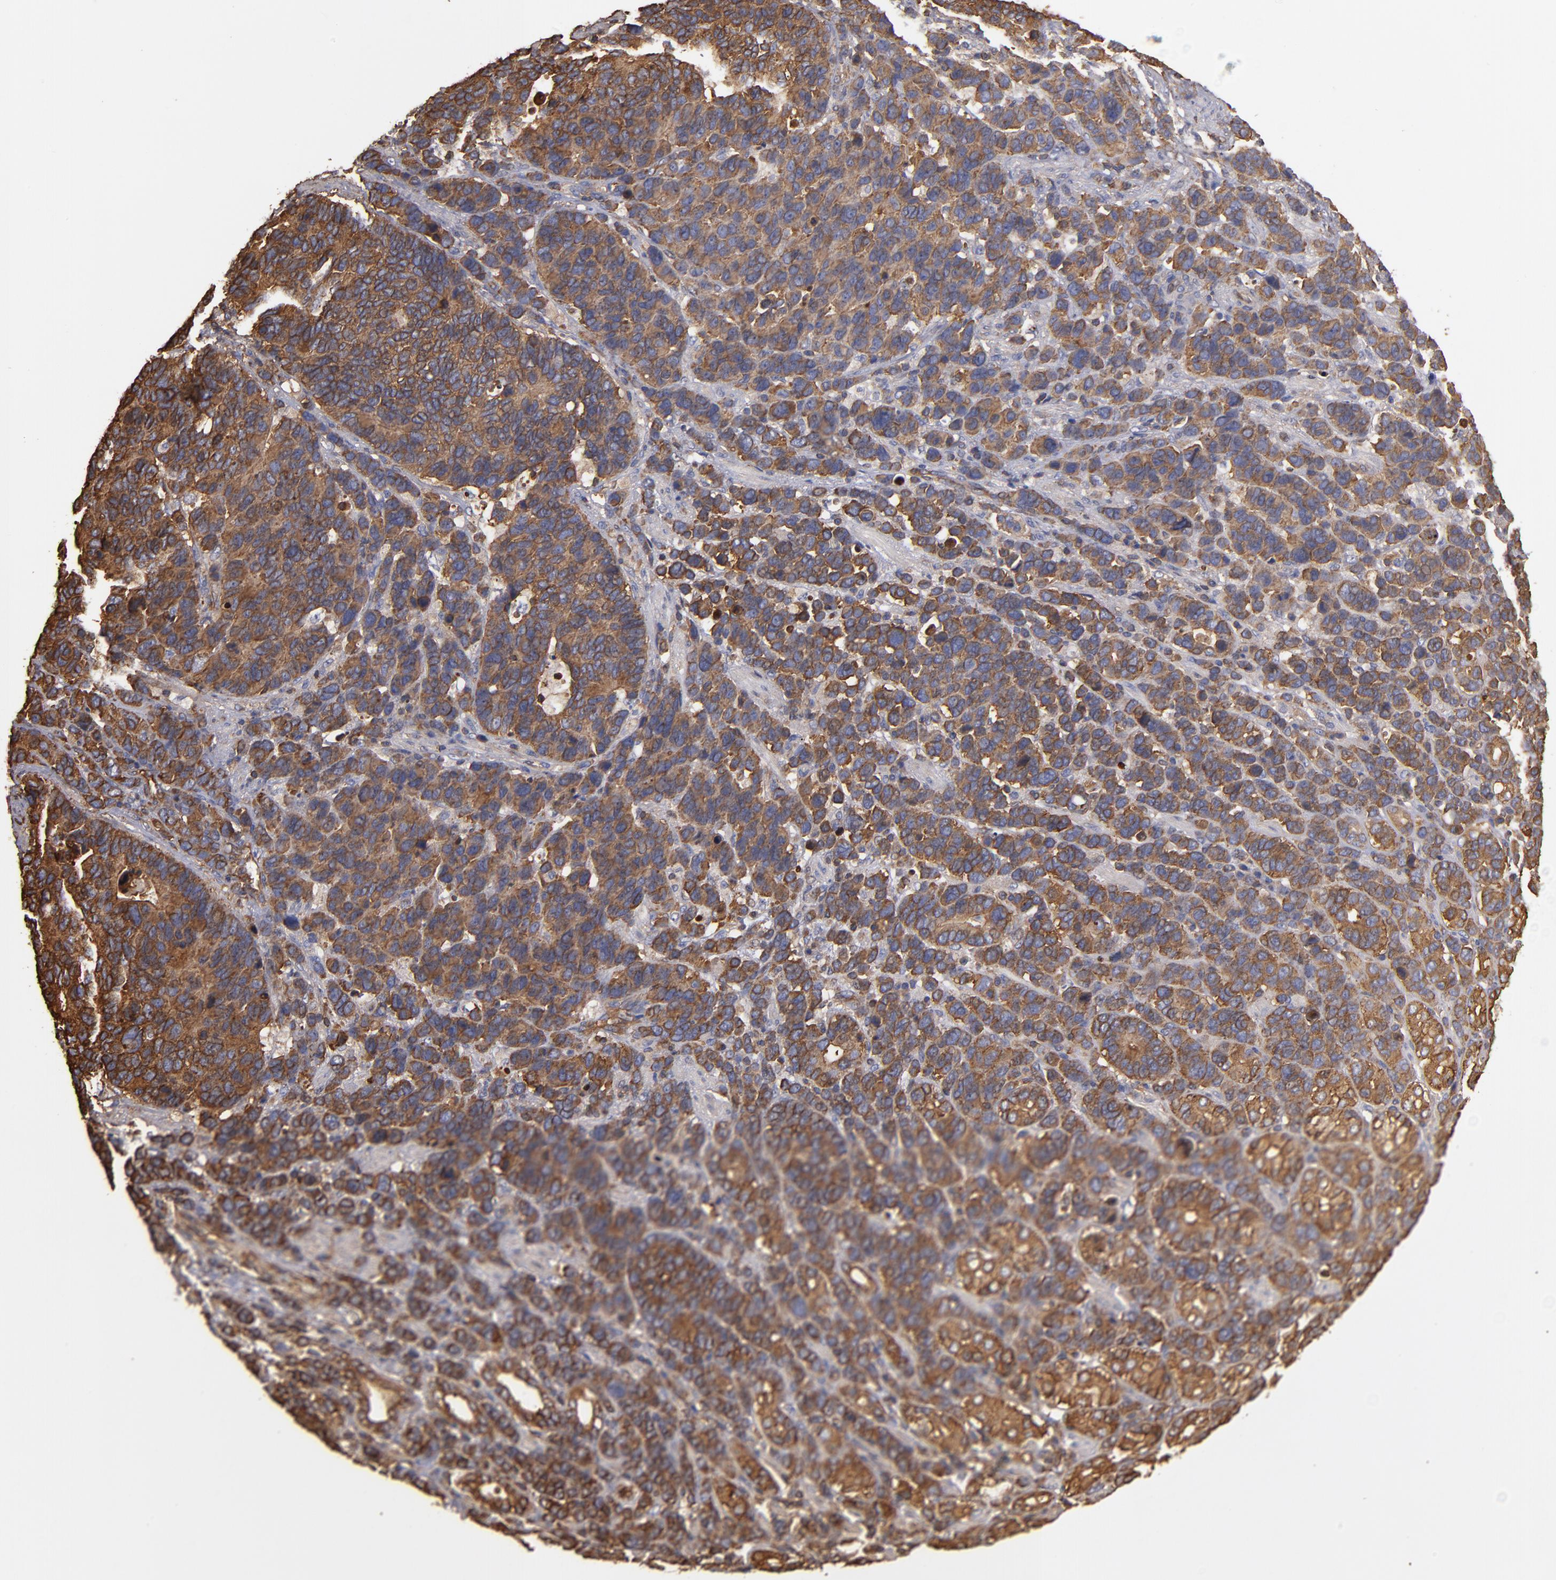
{"staining": {"intensity": "moderate", "quantity": ">75%", "location": "cytoplasmic/membranous"}, "tissue": "stomach cancer", "cell_type": "Tumor cells", "image_type": "cancer", "snomed": [{"axis": "morphology", "description": "Adenocarcinoma, NOS"}, {"axis": "topography", "description": "Stomach, upper"}], "caption": "High-magnification brightfield microscopy of stomach cancer (adenocarcinoma) stained with DAB (brown) and counterstained with hematoxylin (blue). tumor cells exhibit moderate cytoplasmic/membranous expression is present in about>75% of cells. (DAB = brown stain, brightfield microscopy at high magnification).", "gene": "ACTN4", "patient": {"sex": "male", "age": 71}}